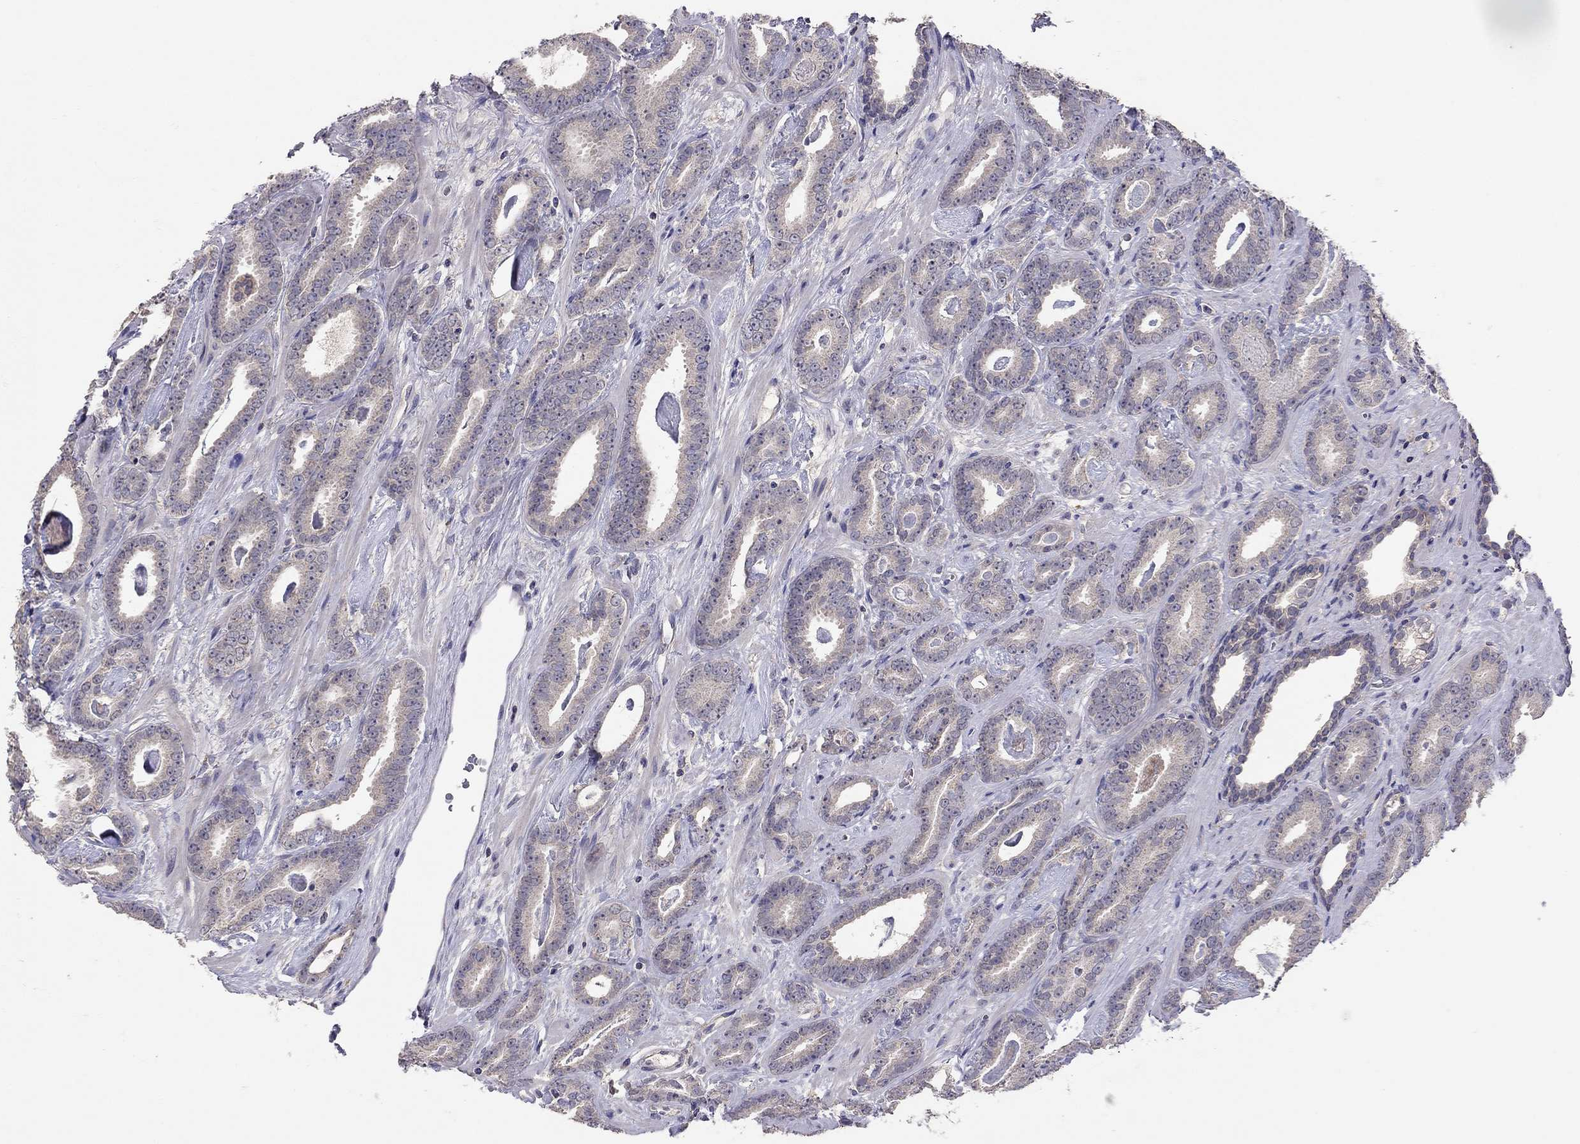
{"staining": {"intensity": "negative", "quantity": "none", "location": "none"}, "tissue": "prostate cancer", "cell_type": "Tumor cells", "image_type": "cancer", "snomed": [{"axis": "morphology", "description": "Adenocarcinoma, Medium grade"}, {"axis": "topography", "description": "Prostate and seminal vesicle, NOS"}, {"axis": "topography", "description": "Prostate"}], "caption": "A high-resolution image shows immunohistochemistry (IHC) staining of prostate cancer, which demonstrates no significant staining in tumor cells. (DAB (3,3'-diaminobenzidine) immunohistochemistry with hematoxylin counter stain).", "gene": "RTP5", "patient": {"sex": "male", "age": 54}}